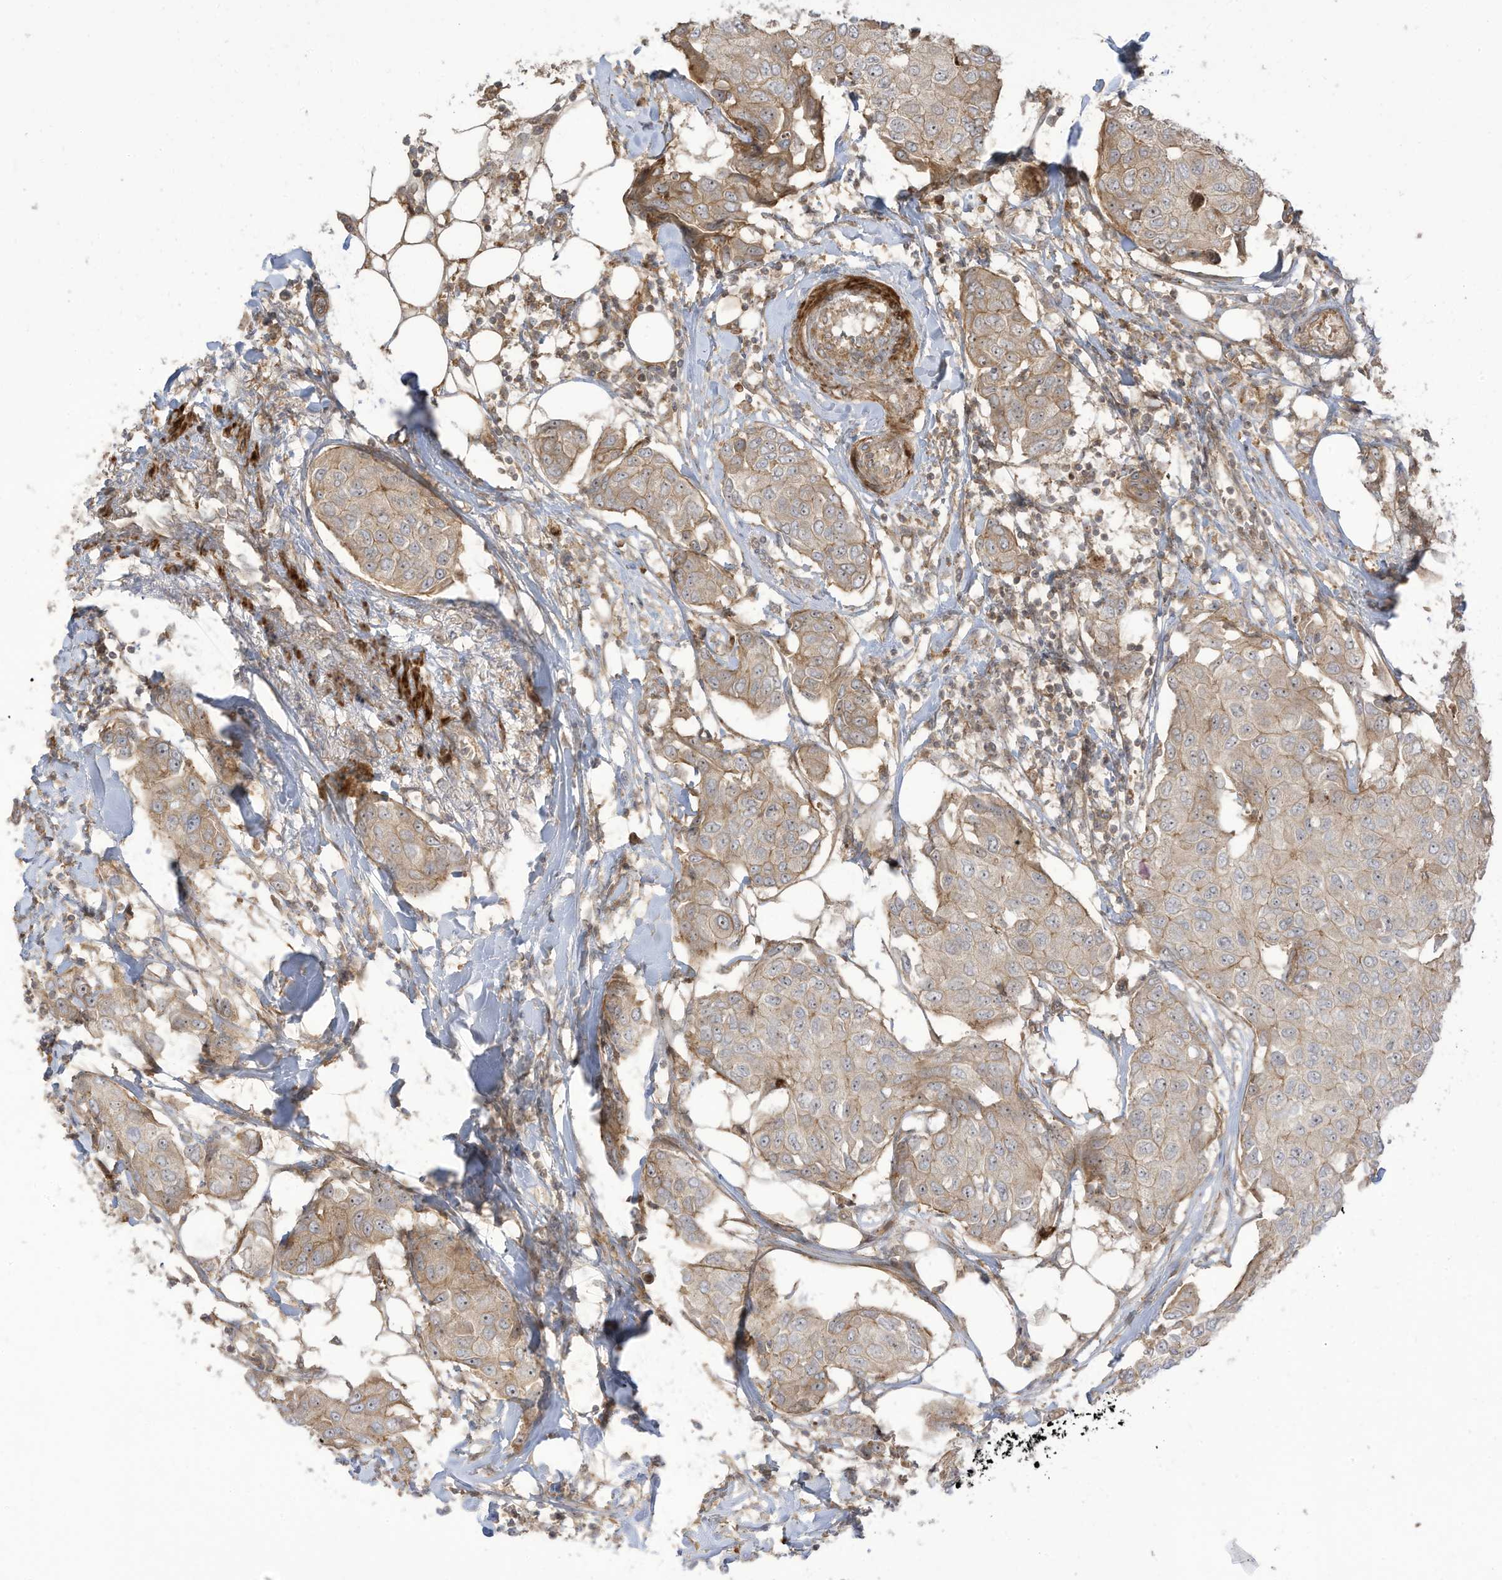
{"staining": {"intensity": "weak", "quantity": "25%-75%", "location": "cytoplasmic/membranous"}, "tissue": "breast cancer", "cell_type": "Tumor cells", "image_type": "cancer", "snomed": [{"axis": "morphology", "description": "Duct carcinoma"}, {"axis": "topography", "description": "Breast"}], "caption": "IHC image of neoplastic tissue: human breast cancer stained using immunohistochemistry reveals low levels of weak protein expression localized specifically in the cytoplasmic/membranous of tumor cells, appearing as a cytoplasmic/membranous brown color.", "gene": "ENTR1", "patient": {"sex": "female", "age": 80}}